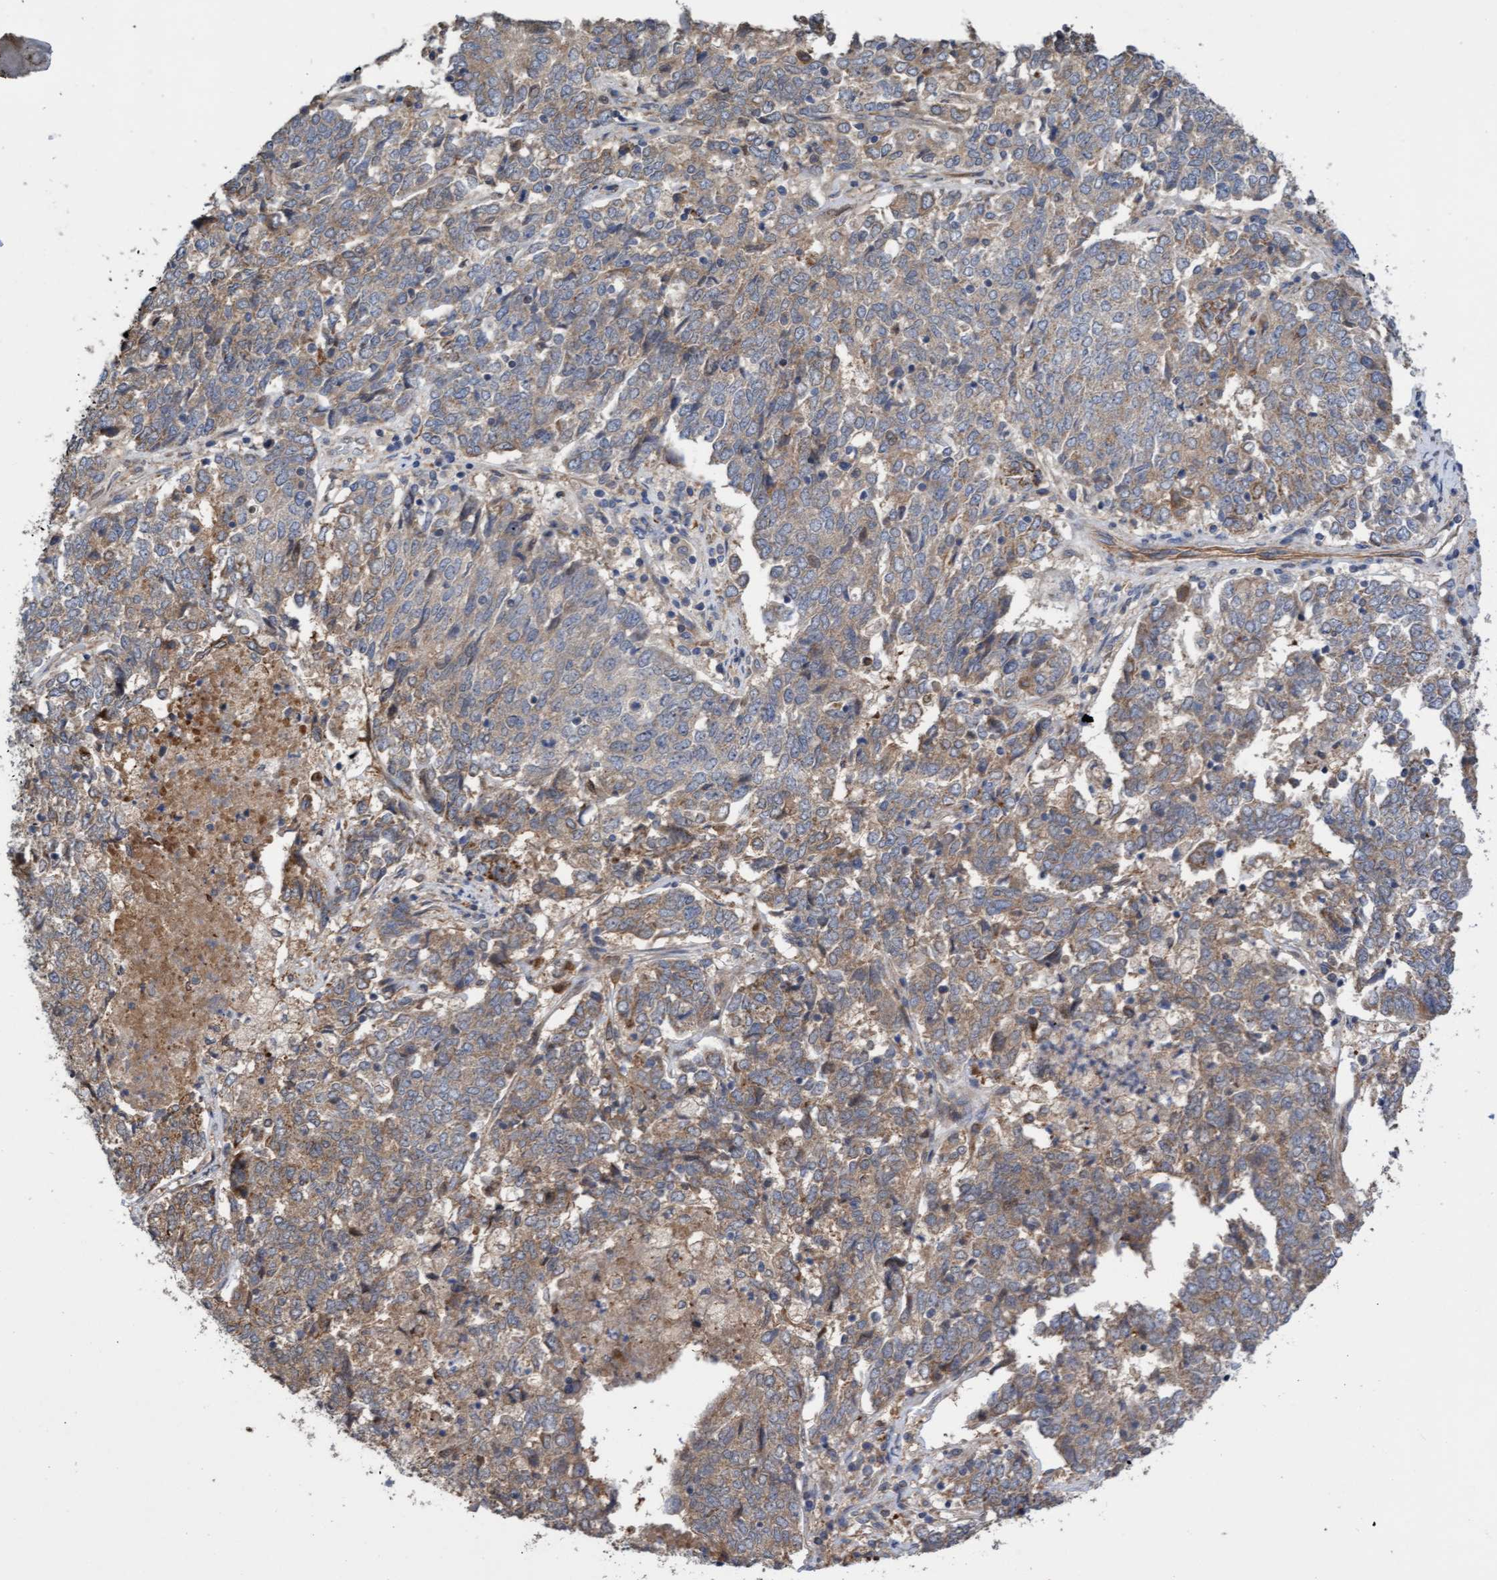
{"staining": {"intensity": "weak", "quantity": ">75%", "location": "cytoplasmic/membranous"}, "tissue": "endometrial cancer", "cell_type": "Tumor cells", "image_type": "cancer", "snomed": [{"axis": "morphology", "description": "Adenocarcinoma, NOS"}, {"axis": "topography", "description": "Endometrium"}], "caption": "Weak cytoplasmic/membranous expression for a protein is appreciated in about >75% of tumor cells of endometrial cancer using immunohistochemistry.", "gene": "ITFG1", "patient": {"sex": "female", "age": 80}}